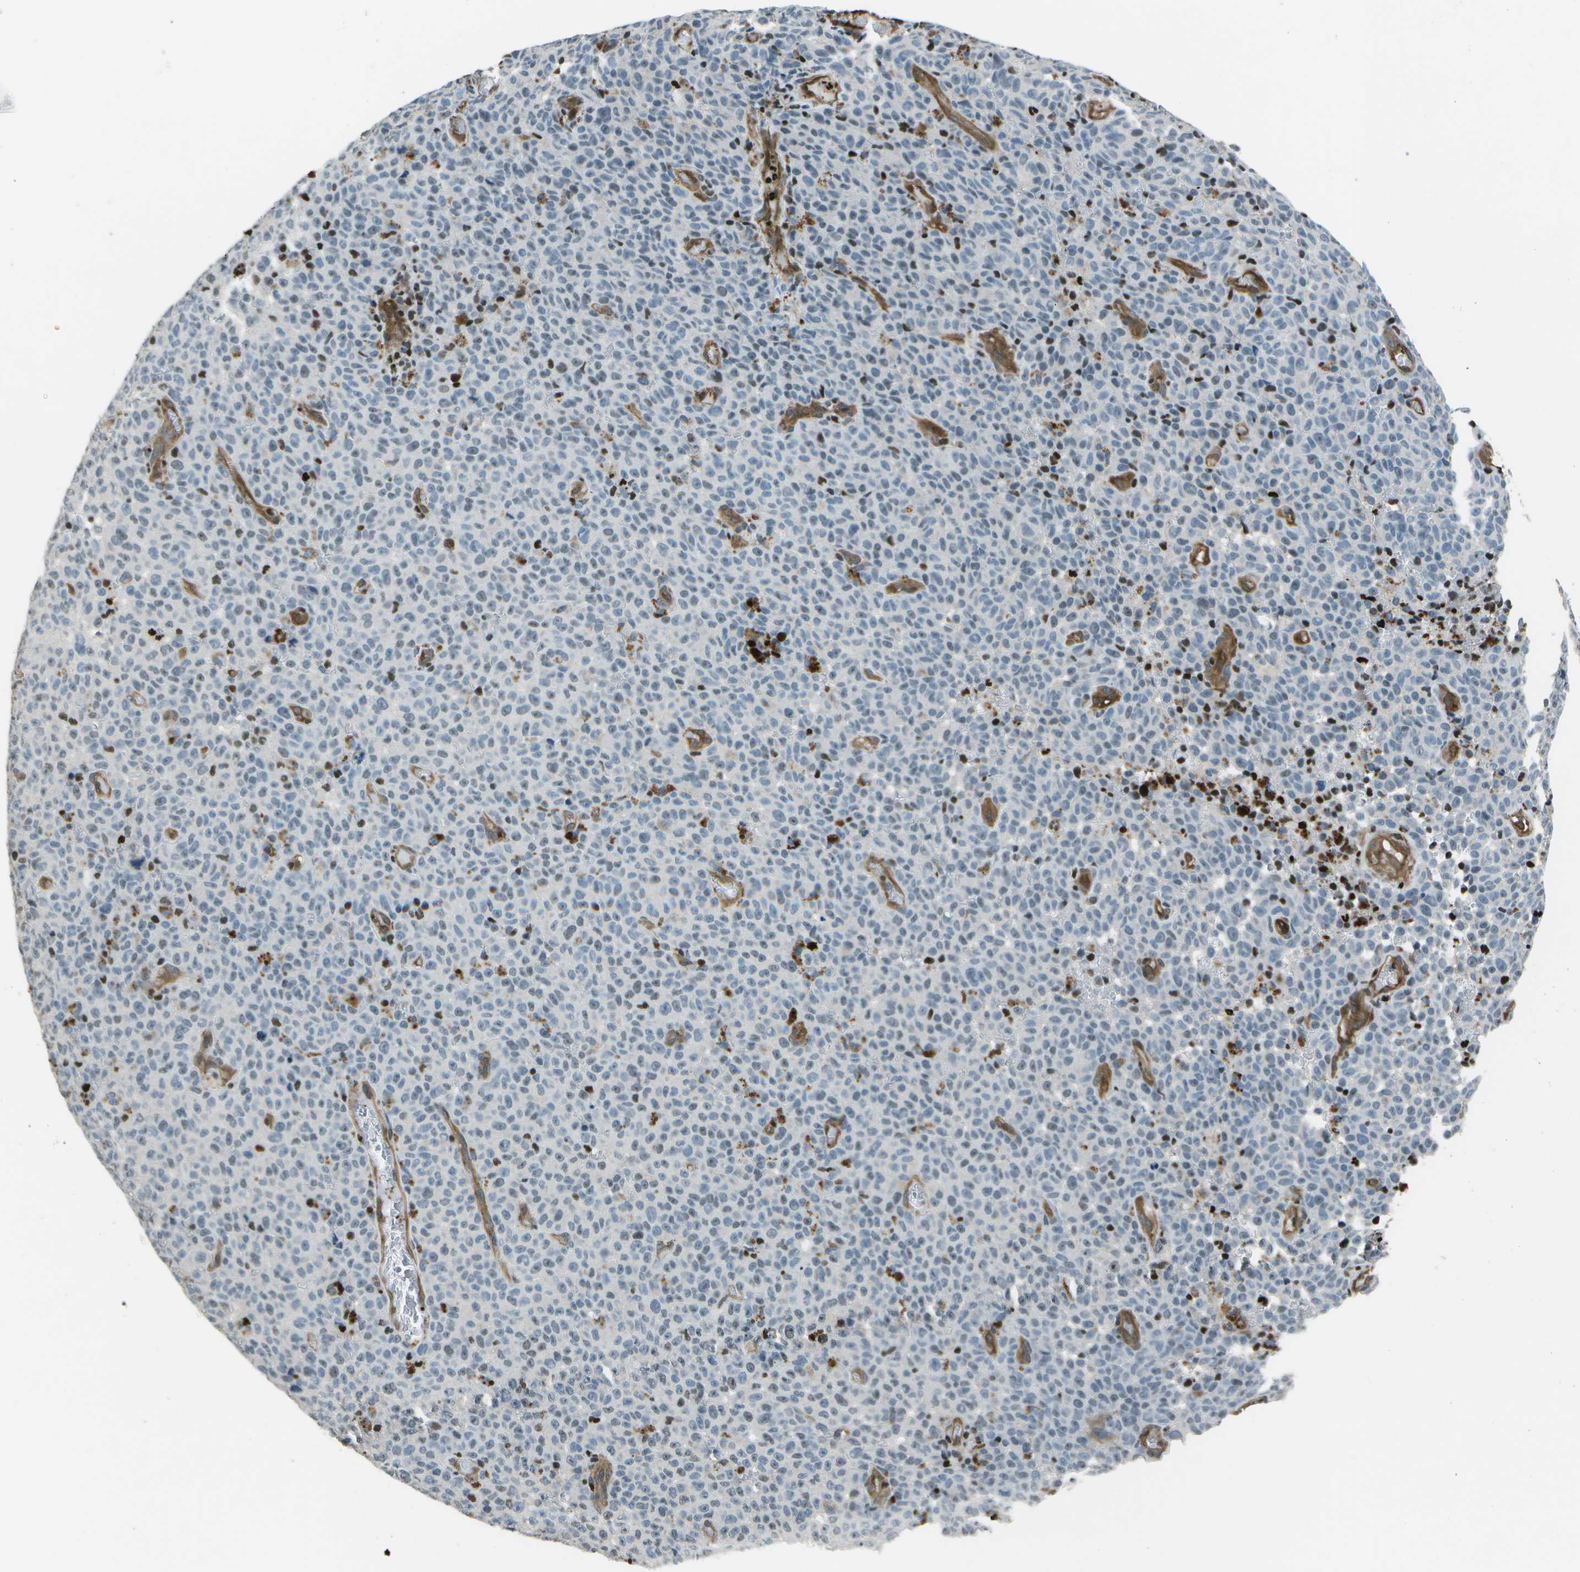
{"staining": {"intensity": "negative", "quantity": "none", "location": "none"}, "tissue": "melanoma", "cell_type": "Tumor cells", "image_type": "cancer", "snomed": [{"axis": "morphology", "description": "Malignant melanoma, NOS"}, {"axis": "topography", "description": "Skin"}], "caption": "High magnification brightfield microscopy of malignant melanoma stained with DAB (brown) and counterstained with hematoxylin (blue): tumor cells show no significant expression.", "gene": "PDLIM1", "patient": {"sex": "female", "age": 82}}